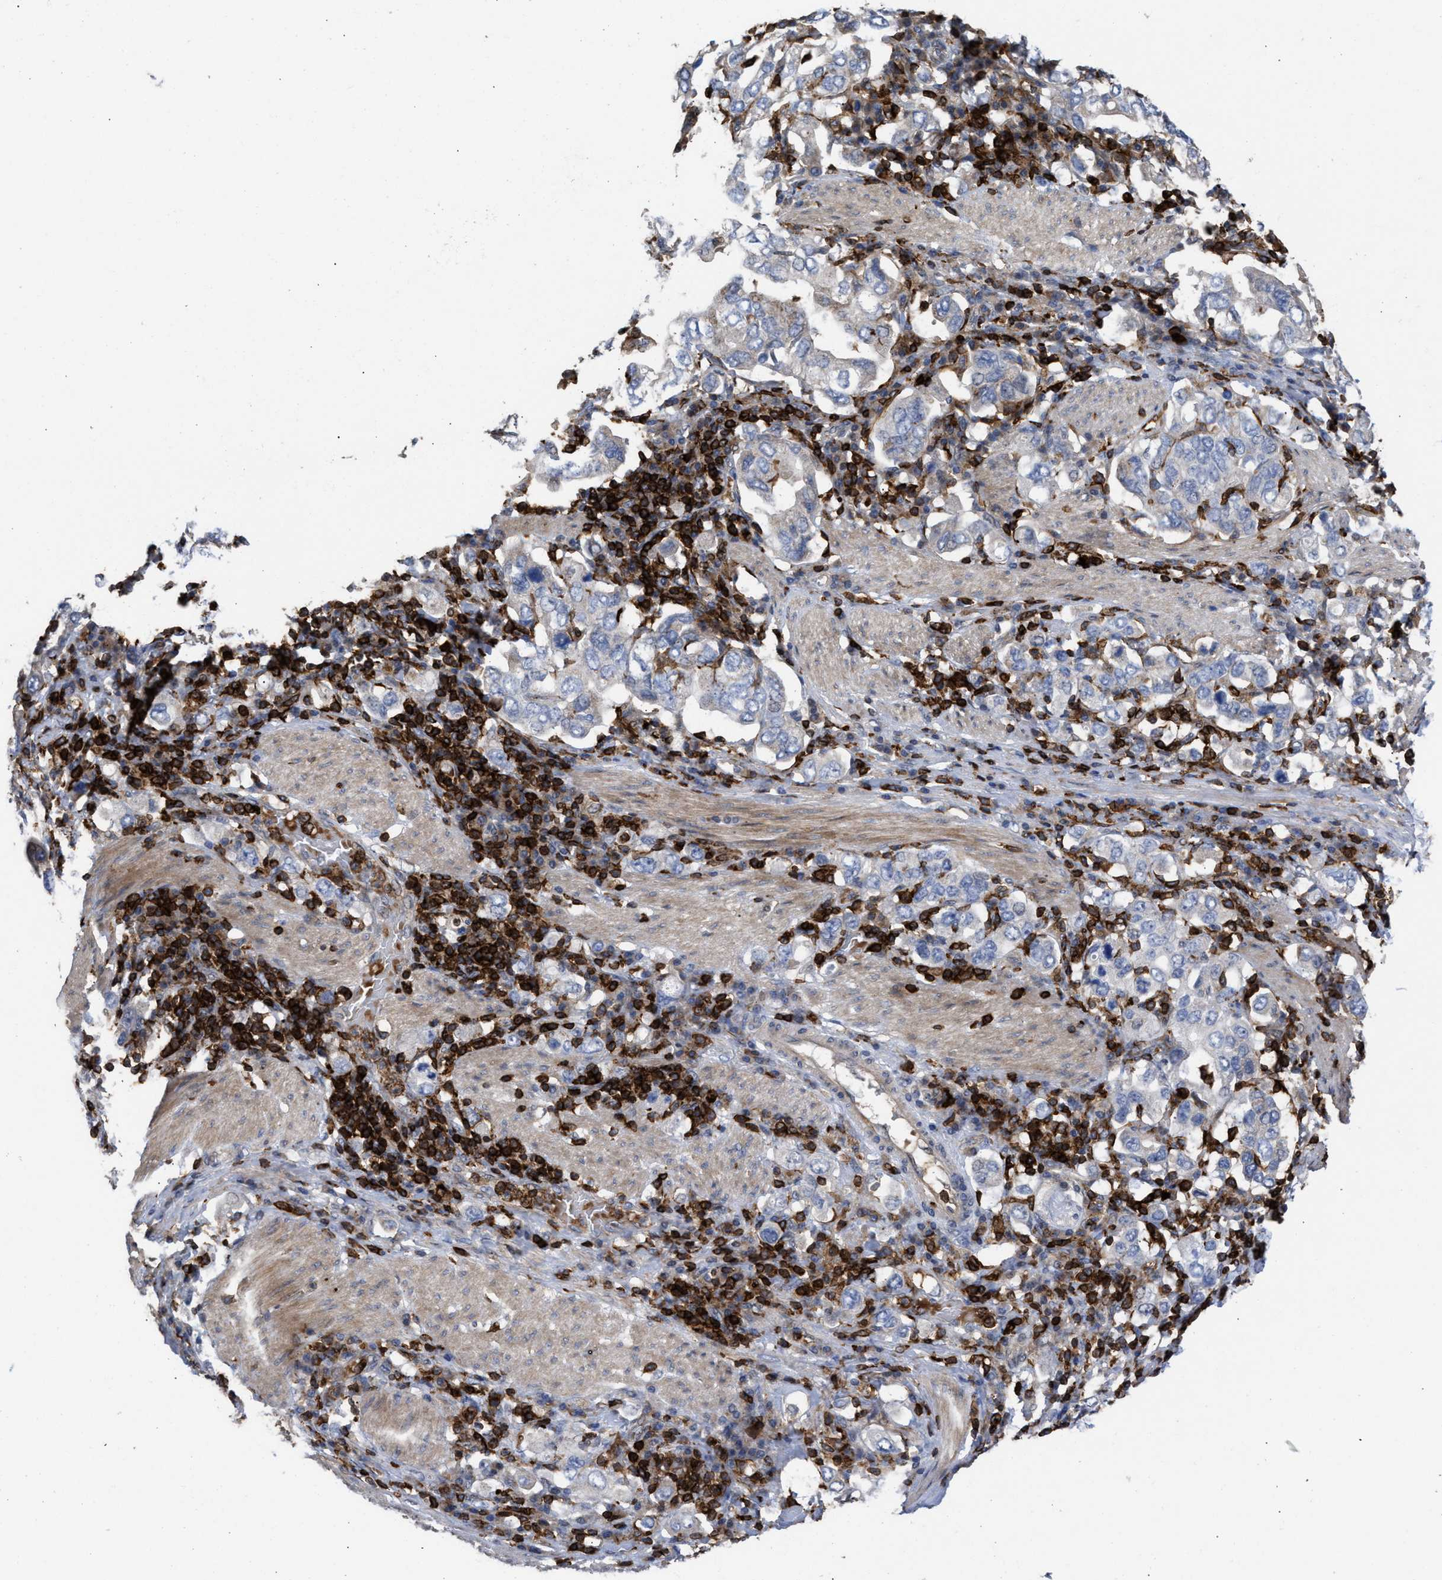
{"staining": {"intensity": "negative", "quantity": "none", "location": "none"}, "tissue": "stomach cancer", "cell_type": "Tumor cells", "image_type": "cancer", "snomed": [{"axis": "morphology", "description": "Adenocarcinoma, NOS"}, {"axis": "topography", "description": "Stomach, upper"}], "caption": "Immunohistochemical staining of human stomach cancer exhibits no significant positivity in tumor cells.", "gene": "PTPRE", "patient": {"sex": "male", "age": 62}}